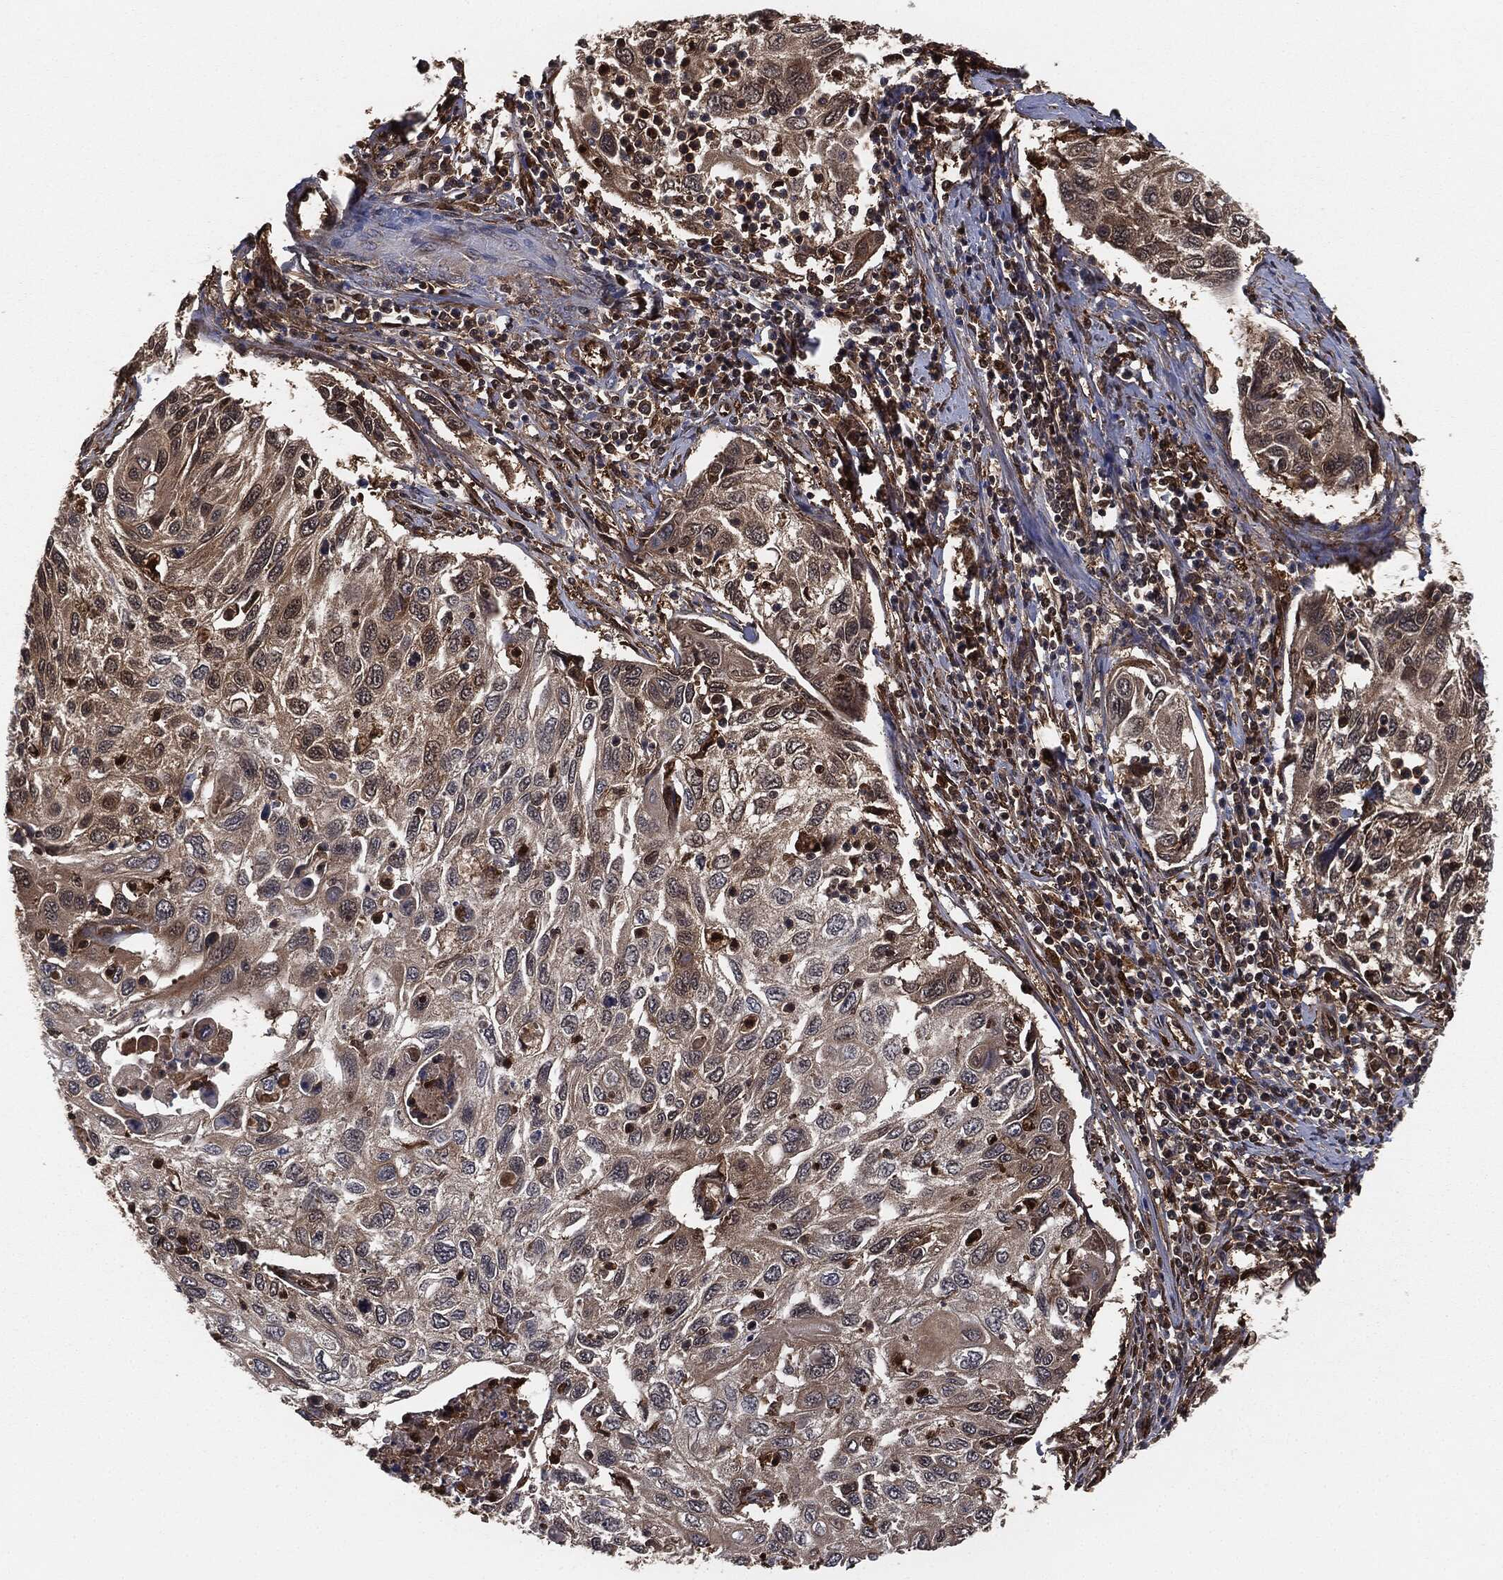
{"staining": {"intensity": "weak", "quantity": "25%-75%", "location": "cytoplasmic/membranous"}, "tissue": "cervical cancer", "cell_type": "Tumor cells", "image_type": "cancer", "snomed": [{"axis": "morphology", "description": "Squamous cell carcinoma, NOS"}, {"axis": "topography", "description": "Cervix"}], "caption": "The histopathology image shows staining of cervical squamous cell carcinoma, revealing weak cytoplasmic/membranous protein expression (brown color) within tumor cells.", "gene": "CAPRIN2", "patient": {"sex": "female", "age": 70}}